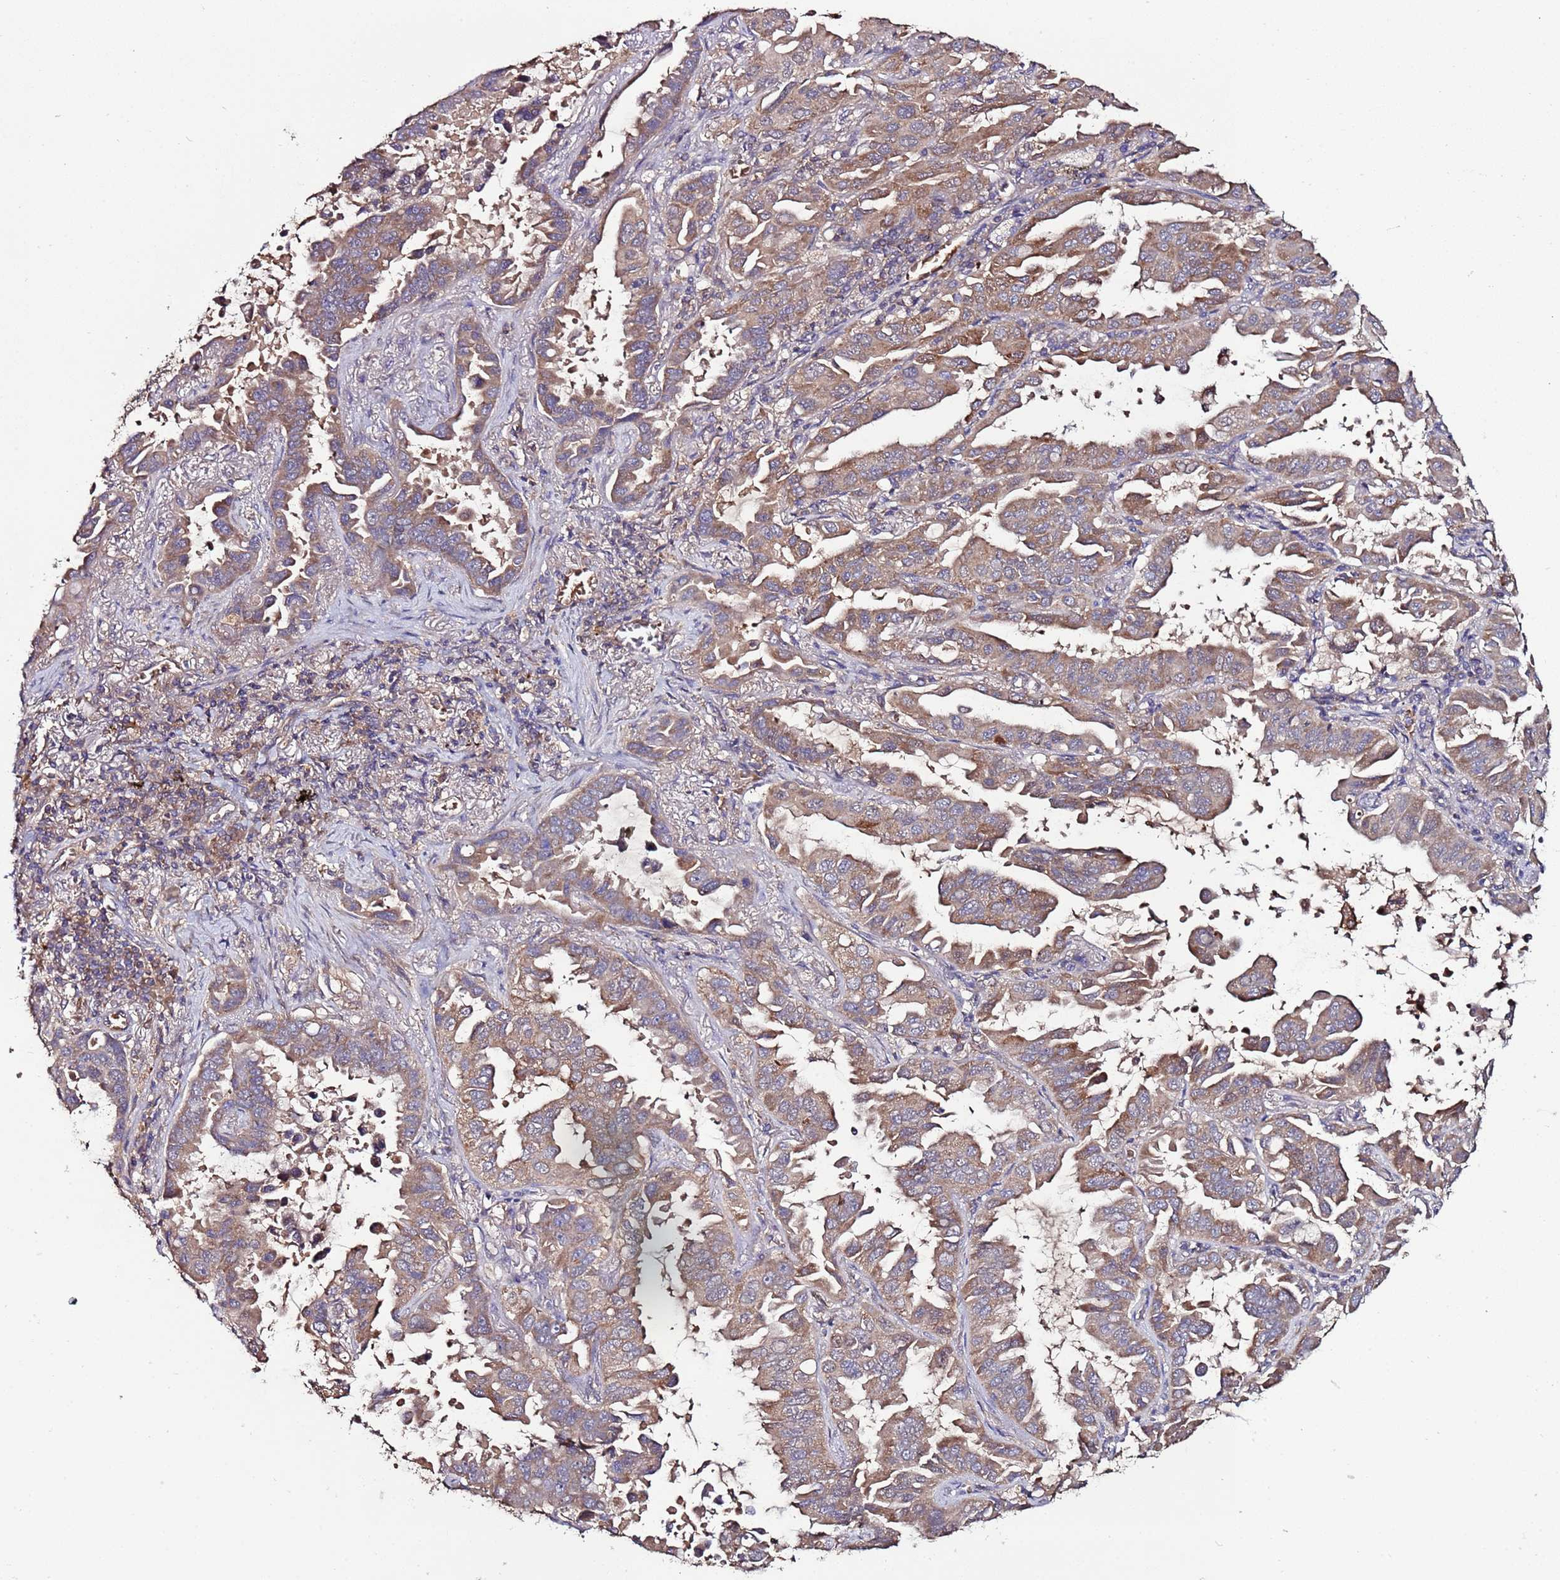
{"staining": {"intensity": "moderate", "quantity": ">75%", "location": "cytoplasmic/membranous"}, "tissue": "lung cancer", "cell_type": "Tumor cells", "image_type": "cancer", "snomed": [{"axis": "morphology", "description": "Adenocarcinoma, NOS"}, {"axis": "topography", "description": "Lung"}], "caption": "Human adenocarcinoma (lung) stained for a protein (brown) exhibits moderate cytoplasmic/membranous positive expression in about >75% of tumor cells.", "gene": "RPS15A", "patient": {"sex": "male", "age": 64}}